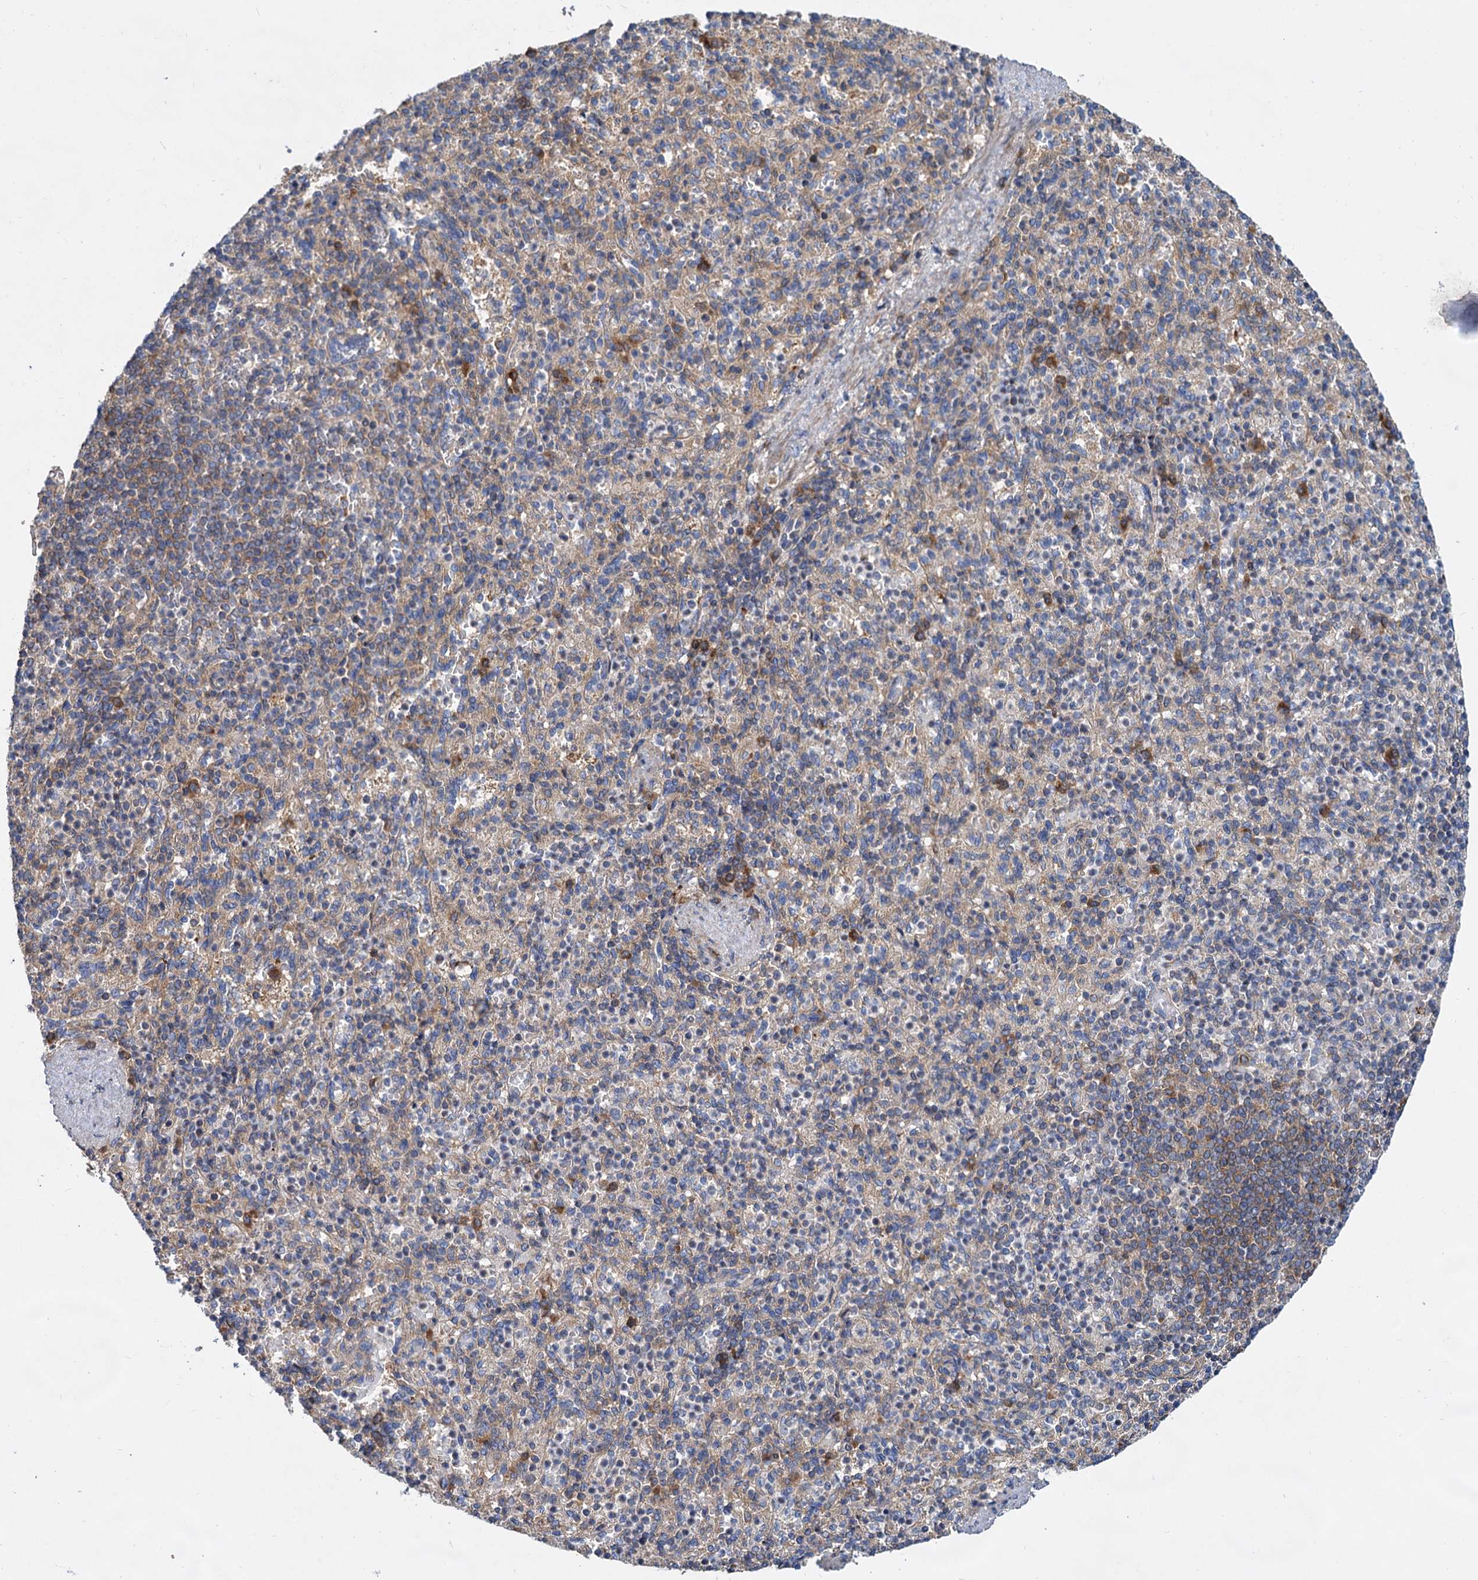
{"staining": {"intensity": "weak", "quantity": "<25%", "location": "cytoplasmic/membranous"}, "tissue": "spleen", "cell_type": "Cells in red pulp", "image_type": "normal", "snomed": [{"axis": "morphology", "description": "Normal tissue, NOS"}, {"axis": "topography", "description": "Spleen"}], "caption": "The immunohistochemistry (IHC) image has no significant staining in cells in red pulp of spleen.", "gene": "ALKBH7", "patient": {"sex": "female", "age": 74}}